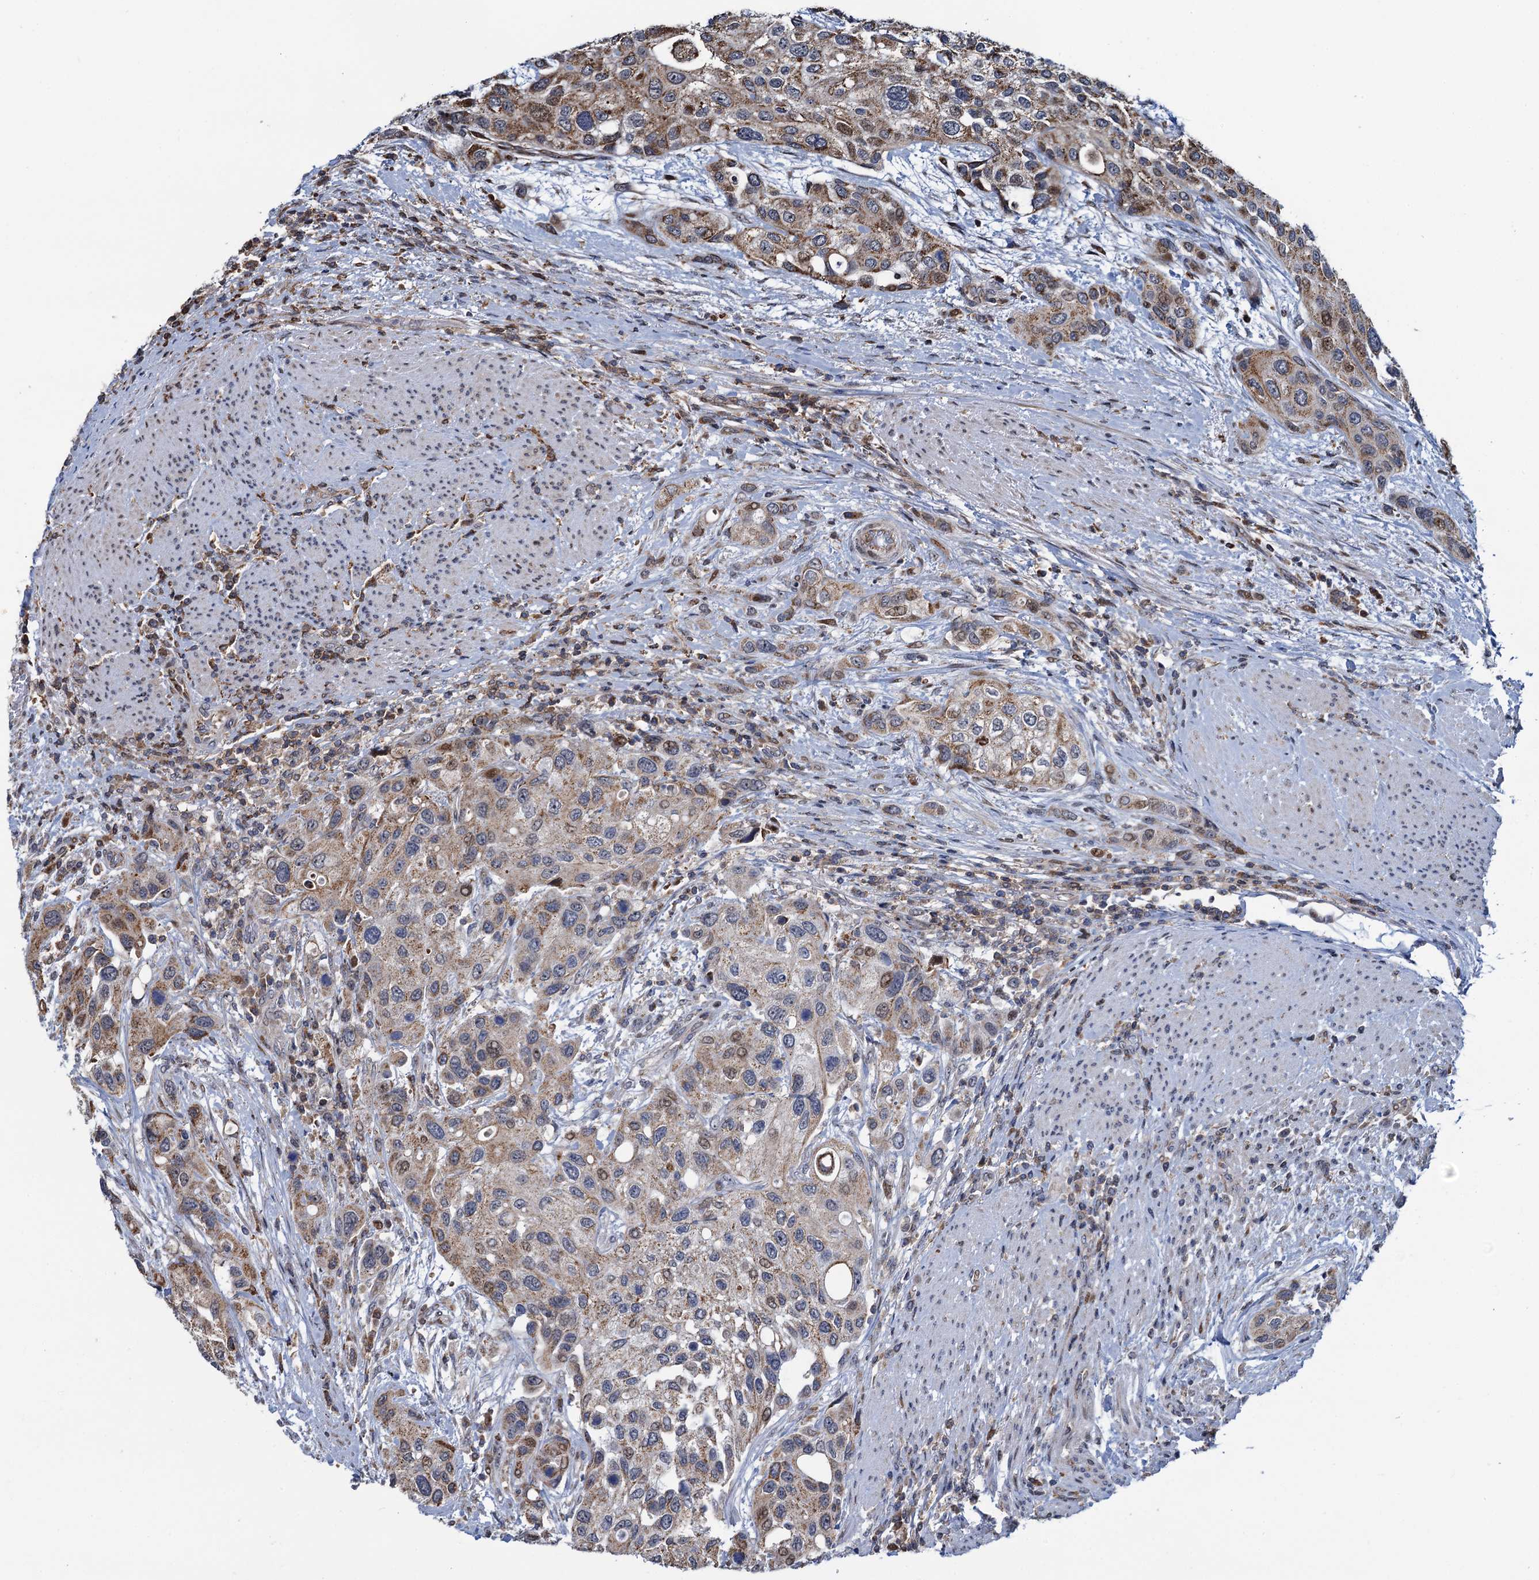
{"staining": {"intensity": "moderate", "quantity": "25%-75%", "location": "cytoplasmic/membranous"}, "tissue": "urothelial cancer", "cell_type": "Tumor cells", "image_type": "cancer", "snomed": [{"axis": "morphology", "description": "Normal tissue, NOS"}, {"axis": "morphology", "description": "Urothelial carcinoma, High grade"}, {"axis": "topography", "description": "Vascular tissue"}, {"axis": "topography", "description": "Urinary bladder"}], "caption": "Urothelial cancer was stained to show a protein in brown. There is medium levels of moderate cytoplasmic/membranous positivity in approximately 25%-75% of tumor cells. (brown staining indicates protein expression, while blue staining denotes nuclei).", "gene": "CCDC102A", "patient": {"sex": "female", "age": 56}}